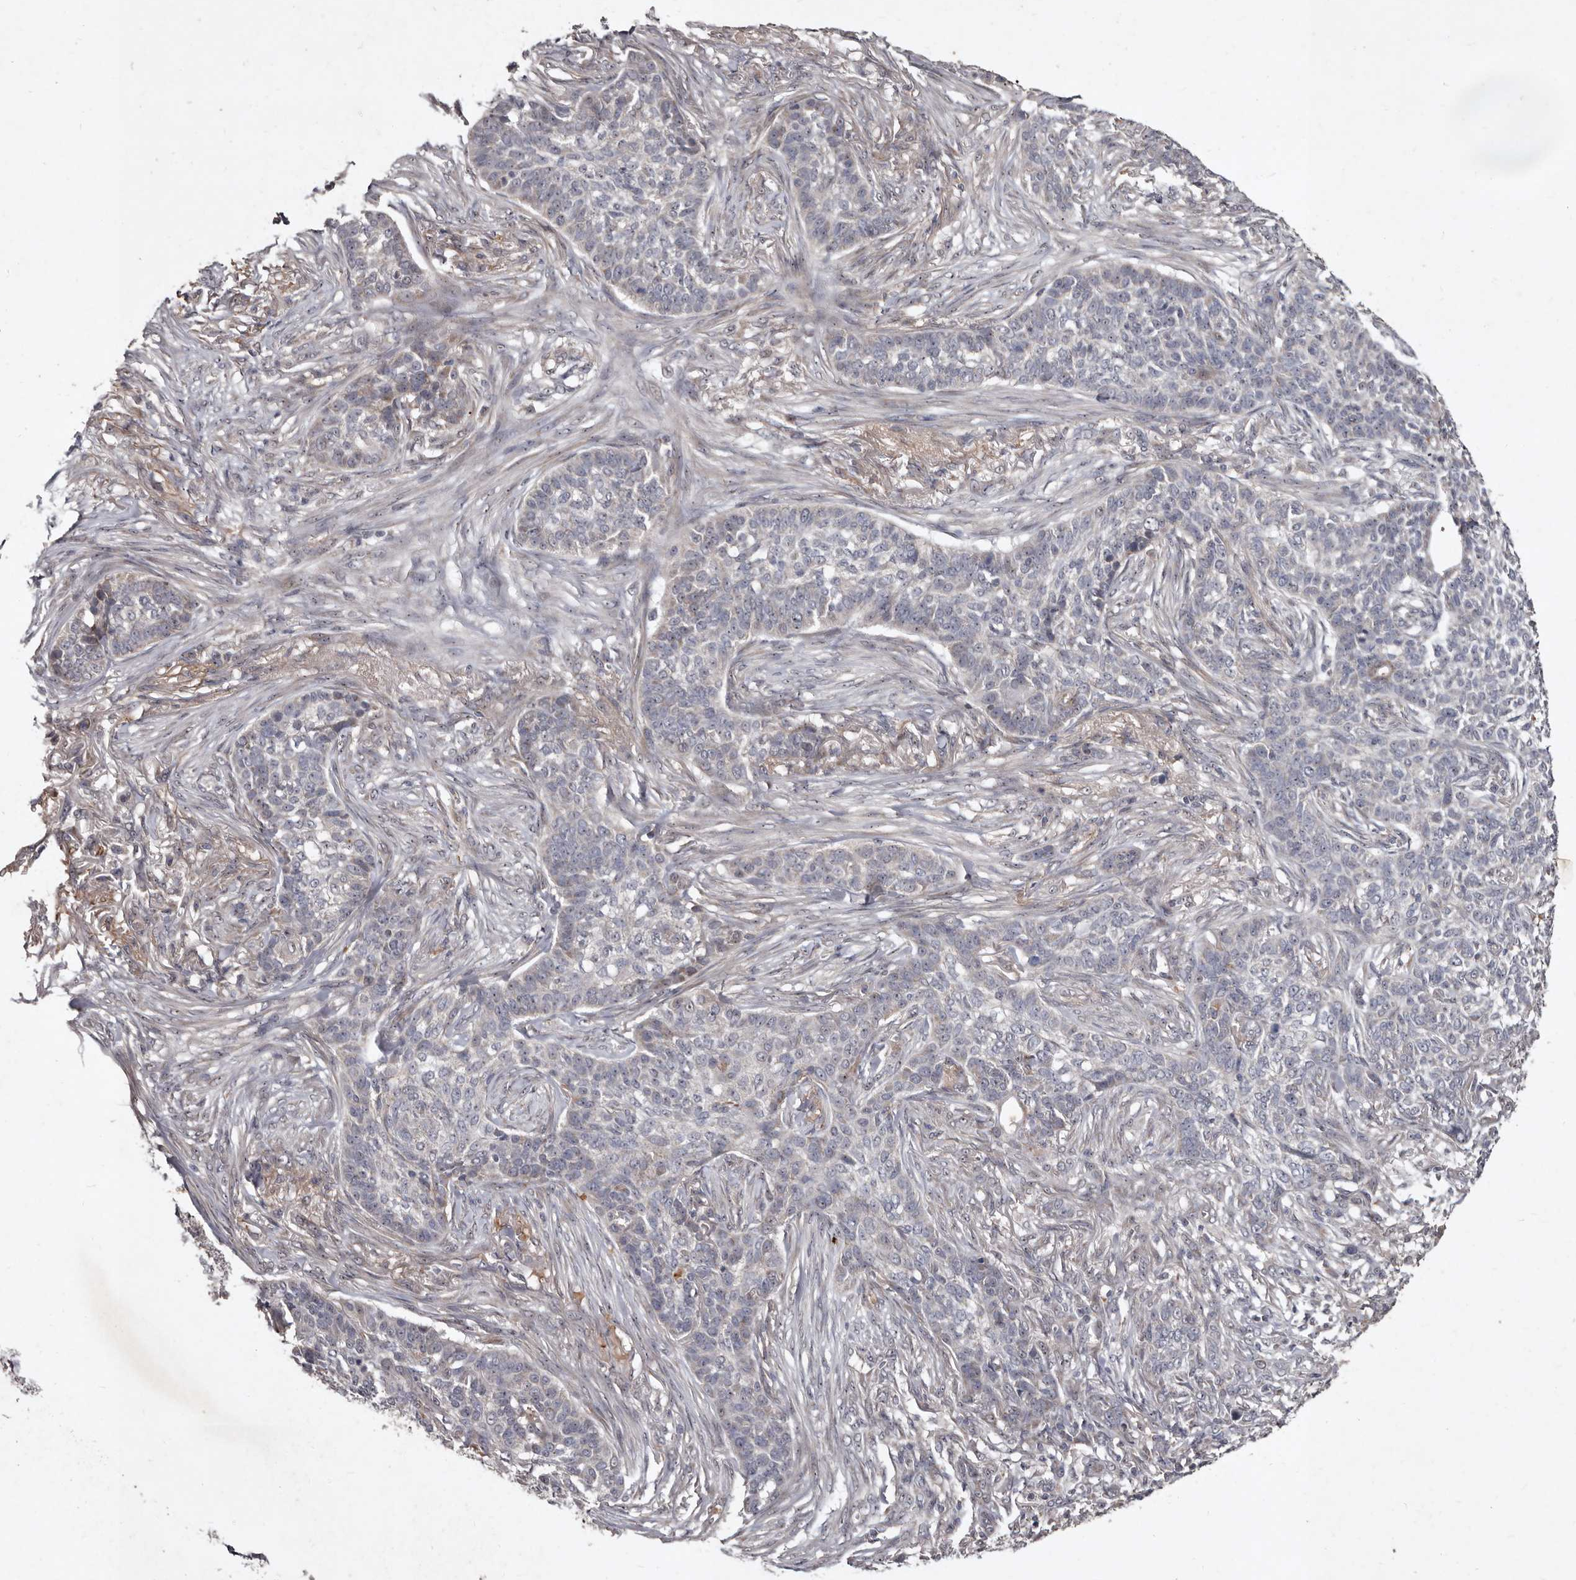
{"staining": {"intensity": "negative", "quantity": "none", "location": "none"}, "tissue": "skin cancer", "cell_type": "Tumor cells", "image_type": "cancer", "snomed": [{"axis": "morphology", "description": "Basal cell carcinoma"}, {"axis": "topography", "description": "Skin"}], "caption": "Skin cancer (basal cell carcinoma) was stained to show a protein in brown. There is no significant positivity in tumor cells.", "gene": "FLAD1", "patient": {"sex": "male", "age": 85}}